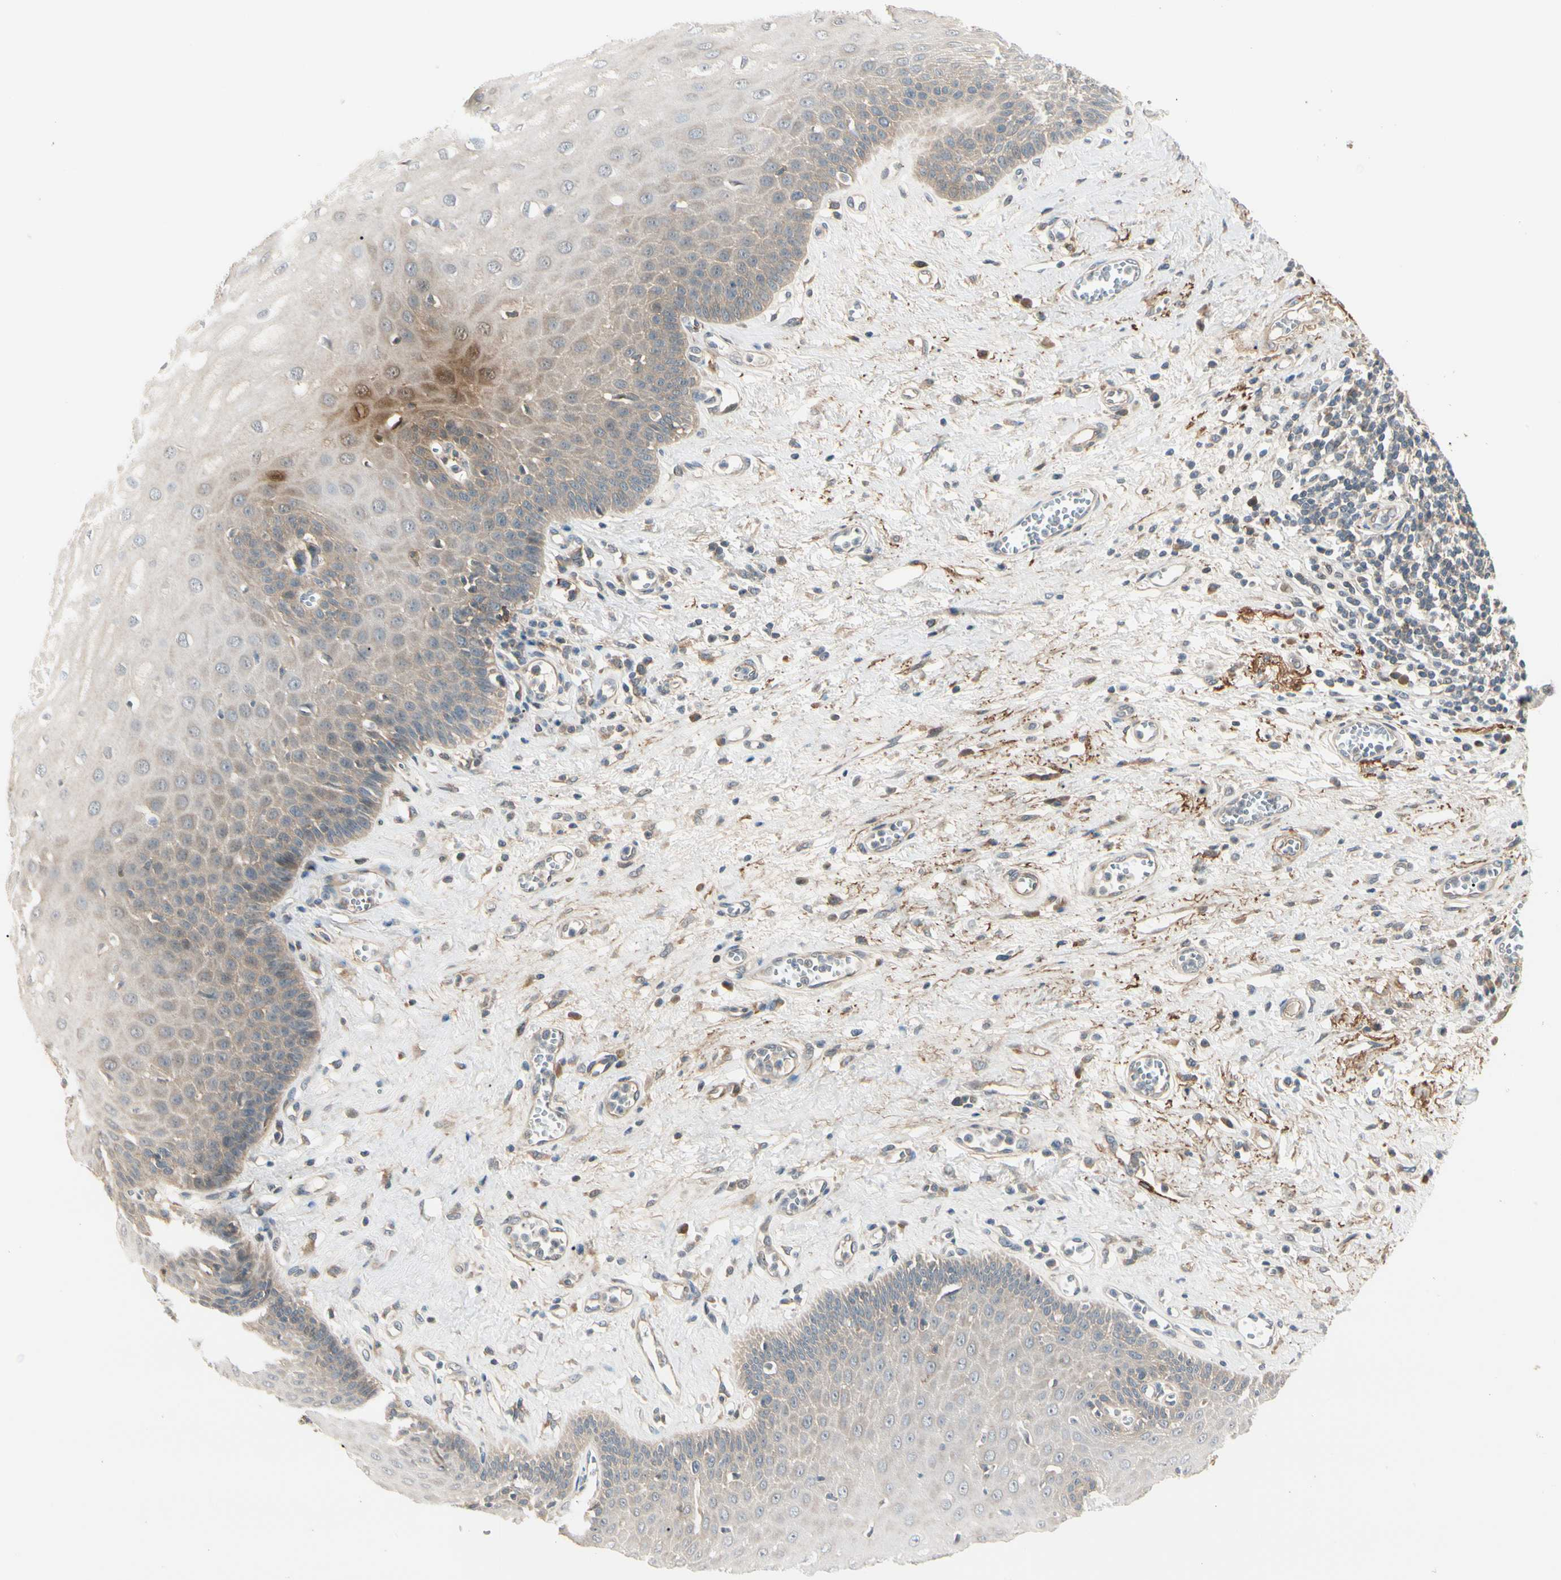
{"staining": {"intensity": "weak", "quantity": "25%-75%", "location": "cytoplasmic/membranous"}, "tissue": "esophagus", "cell_type": "Squamous epithelial cells", "image_type": "normal", "snomed": [{"axis": "morphology", "description": "Normal tissue, NOS"}, {"axis": "morphology", "description": "Squamous cell carcinoma, NOS"}, {"axis": "topography", "description": "Esophagus"}], "caption": "Brown immunohistochemical staining in unremarkable esophagus shows weak cytoplasmic/membranous staining in about 25%-75% of squamous epithelial cells. Nuclei are stained in blue.", "gene": "F2R", "patient": {"sex": "male", "age": 65}}